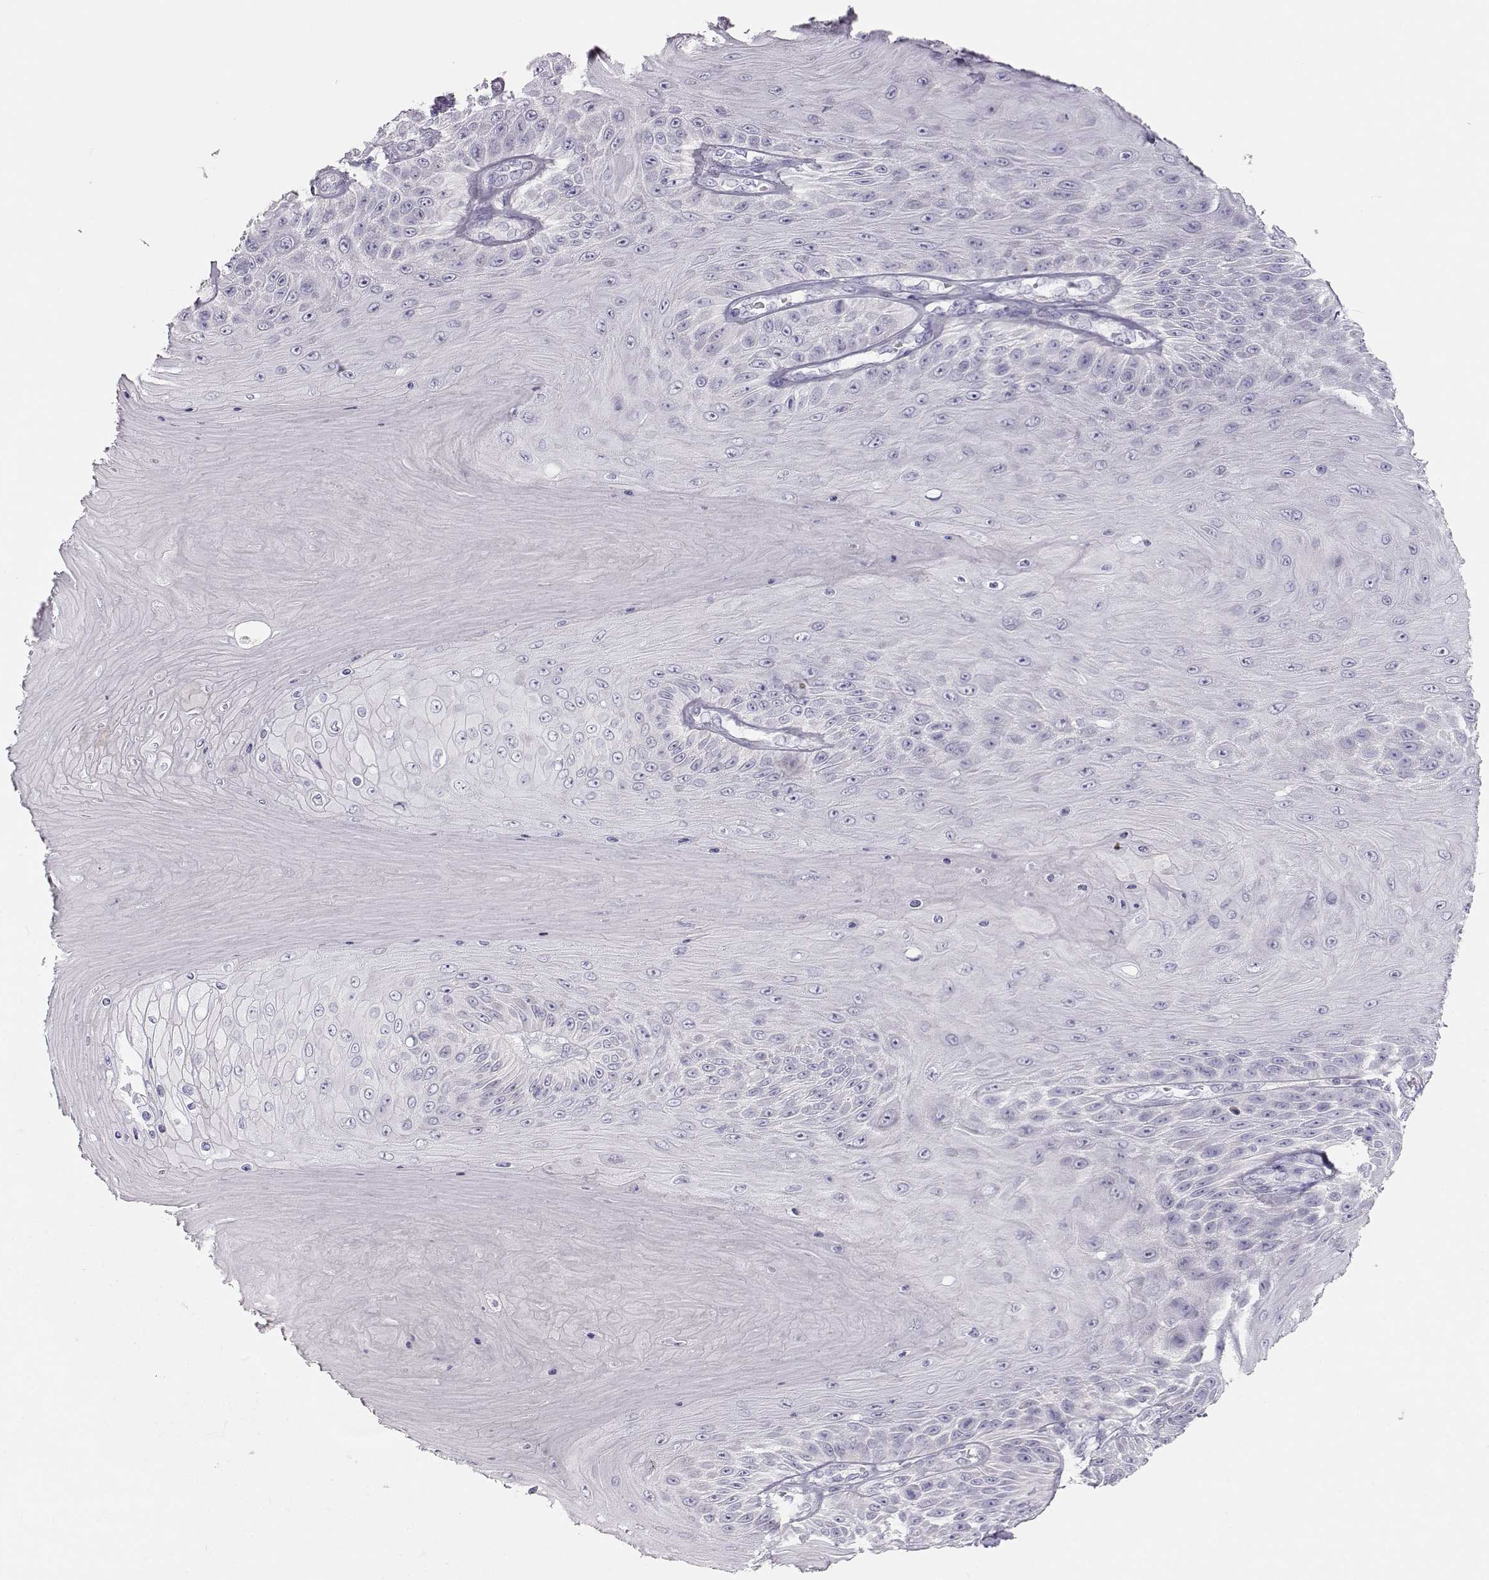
{"staining": {"intensity": "negative", "quantity": "none", "location": "none"}, "tissue": "skin cancer", "cell_type": "Tumor cells", "image_type": "cancer", "snomed": [{"axis": "morphology", "description": "Squamous cell carcinoma, NOS"}, {"axis": "topography", "description": "Skin"}], "caption": "There is no significant expression in tumor cells of skin cancer.", "gene": "LEPR", "patient": {"sex": "male", "age": 62}}